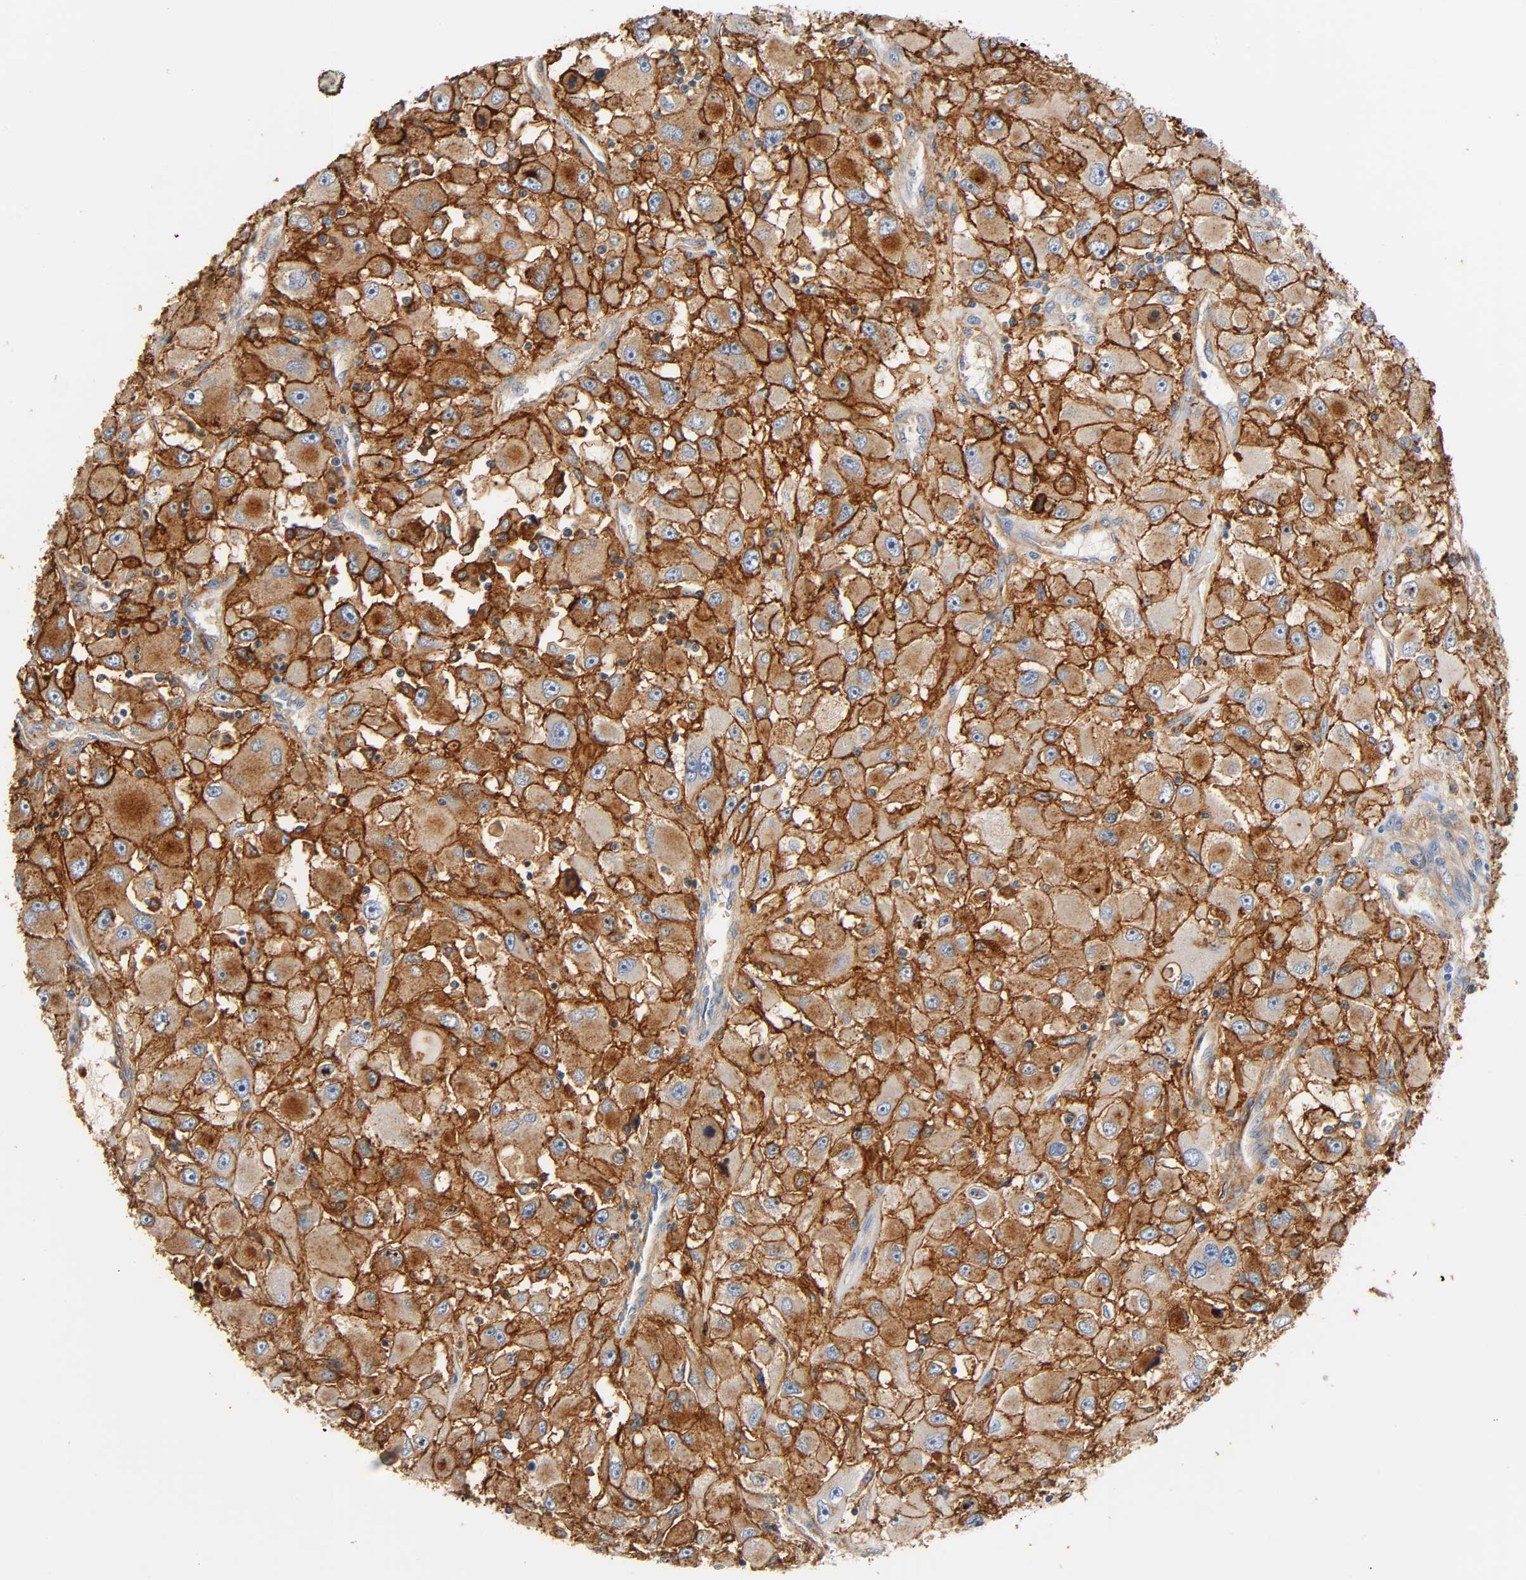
{"staining": {"intensity": "strong", "quantity": ">75%", "location": "cytoplasmic/membranous"}, "tissue": "renal cancer", "cell_type": "Tumor cells", "image_type": "cancer", "snomed": [{"axis": "morphology", "description": "Adenocarcinoma, NOS"}, {"axis": "topography", "description": "Kidney"}], "caption": "DAB (3,3'-diaminobenzidine) immunohistochemical staining of renal cancer (adenocarcinoma) shows strong cytoplasmic/membranous protein positivity in approximately >75% of tumor cells. (brown staining indicates protein expression, while blue staining denotes nuclei).", "gene": "ANPEP", "patient": {"sex": "female", "age": 52}}